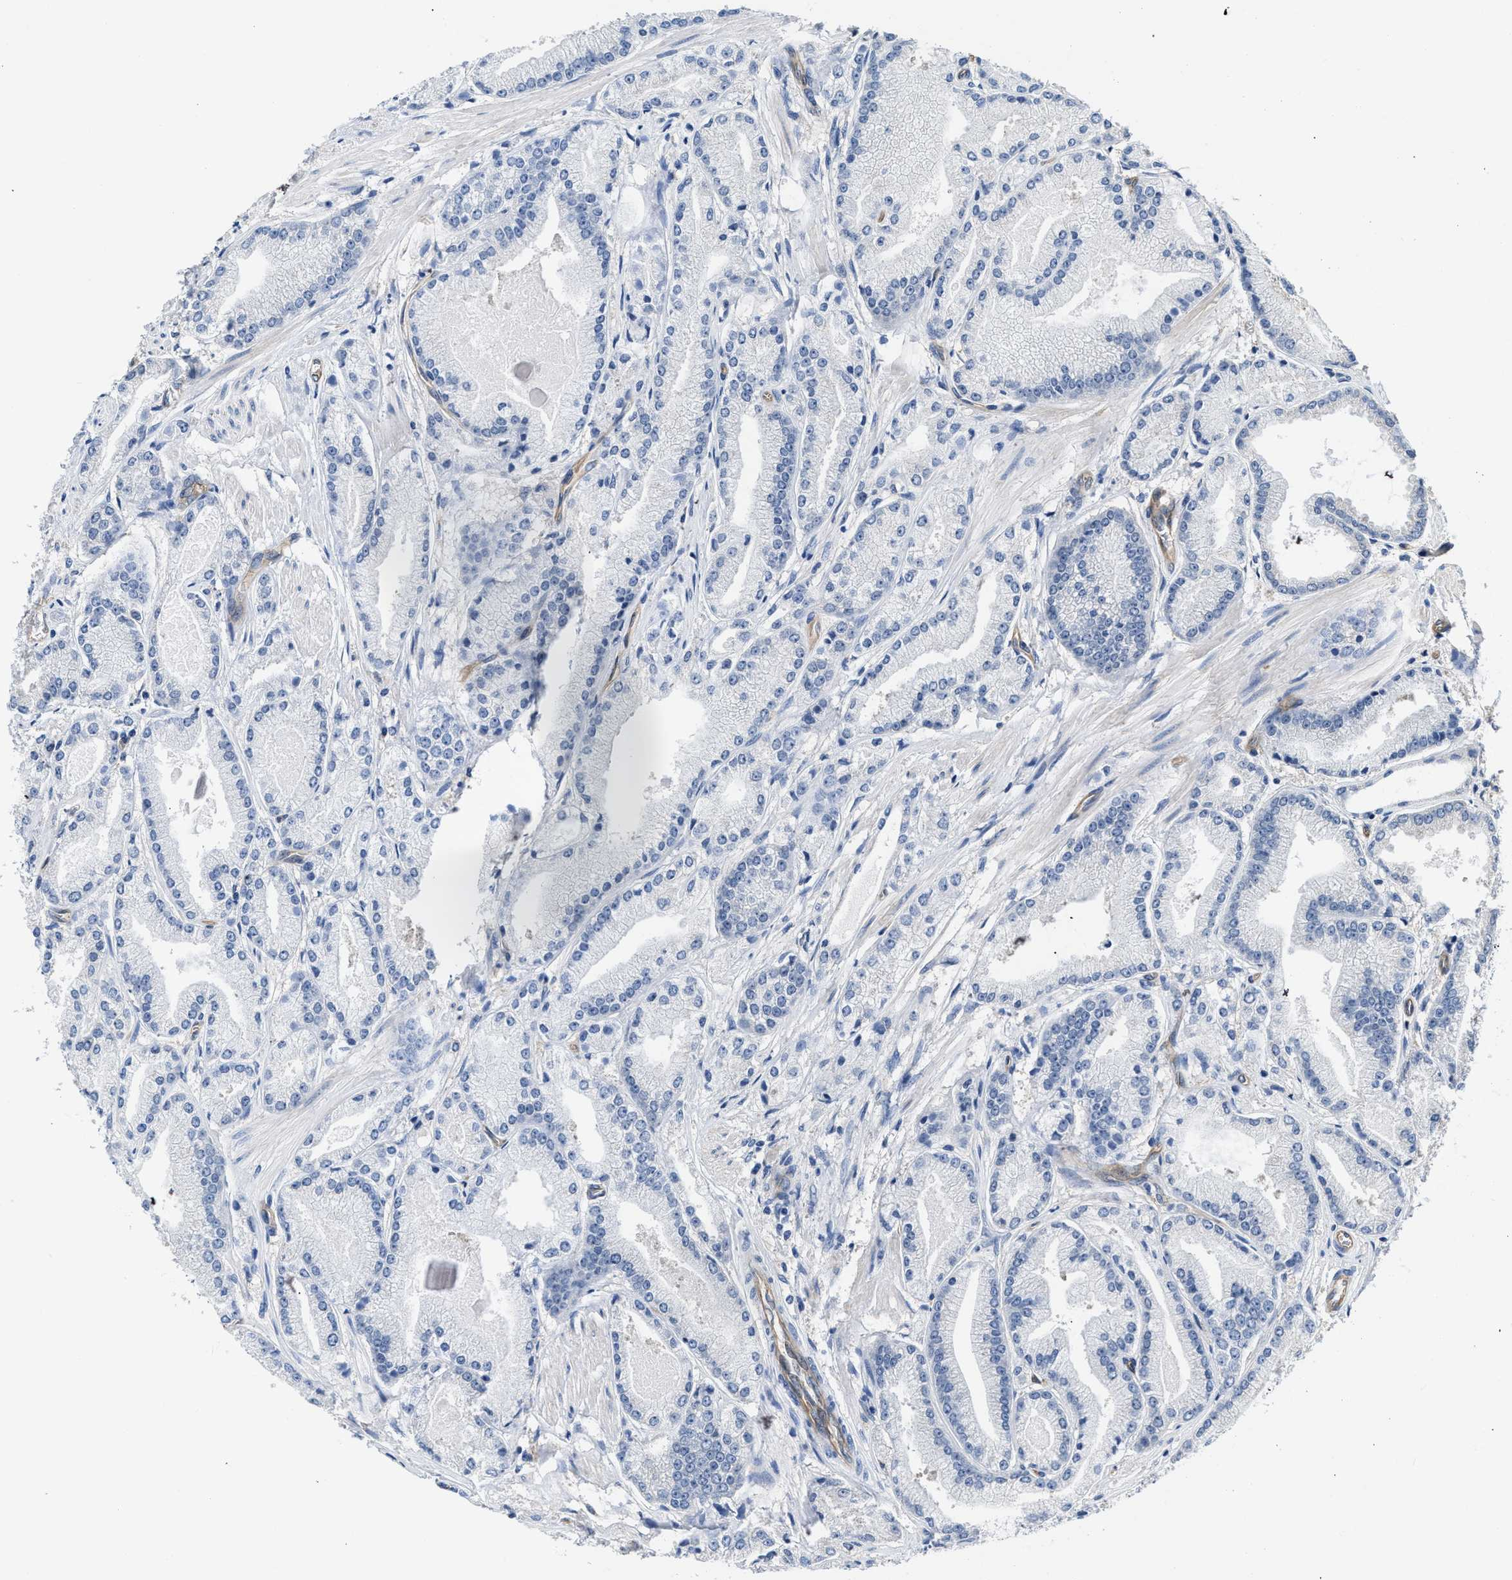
{"staining": {"intensity": "negative", "quantity": "none", "location": "none"}, "tissue": "prostate cancer", "cell_type": "Tumor cells", "image_type": "cancer", "snomed": [{"axis": "morphology", "description": "Adenocarcinoma, High grade"}, {"axis": "topography", "description": "Prostate"}], "caption": "This is a micrograph of IHC staining of adenocarcinoma (high-grade) (prostate), which shows no expression in tumor cells.", "gene": "C22orf42", "patient": {"sex": "male", "age": 50}}